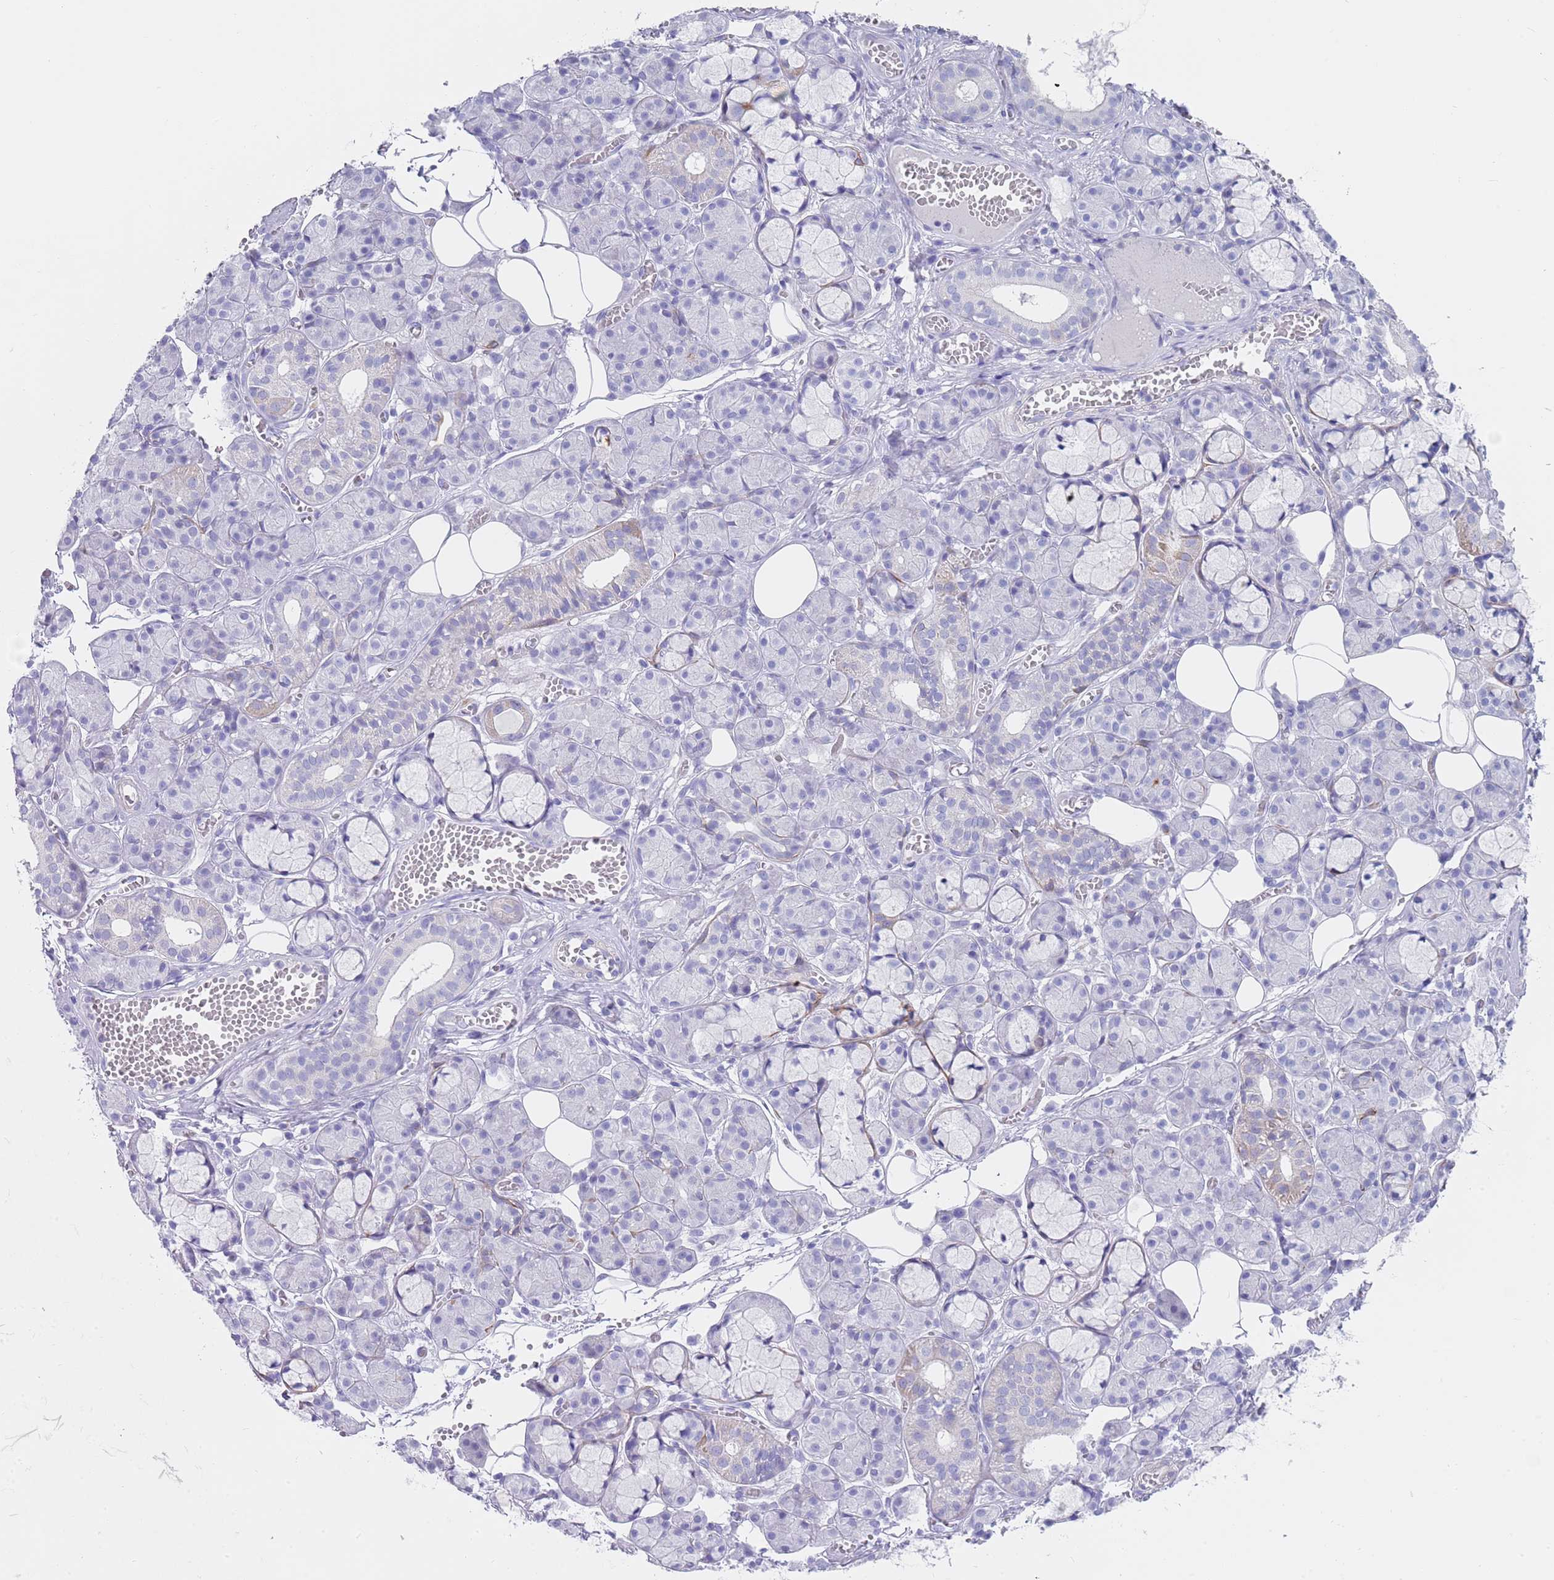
{"staining": {"intensity": "negative", "quantity": "none", "location": "none"}, "tissue": "salivary gland", "cell_type": "Glandular cells", "image_type": "normal", "snomed": [{"axis": "morphology", "description": "Normal tissue, NOS"}, {"axis": "topography", "description": "Salivary gland"}], "caption": "Histopathology image shows no protein staining in glandular cells of unremarkable salivary gland. Nuclei are stained in blue.", "gene": "CPXM2", "patient": {"sex": "male", "age": 63}}